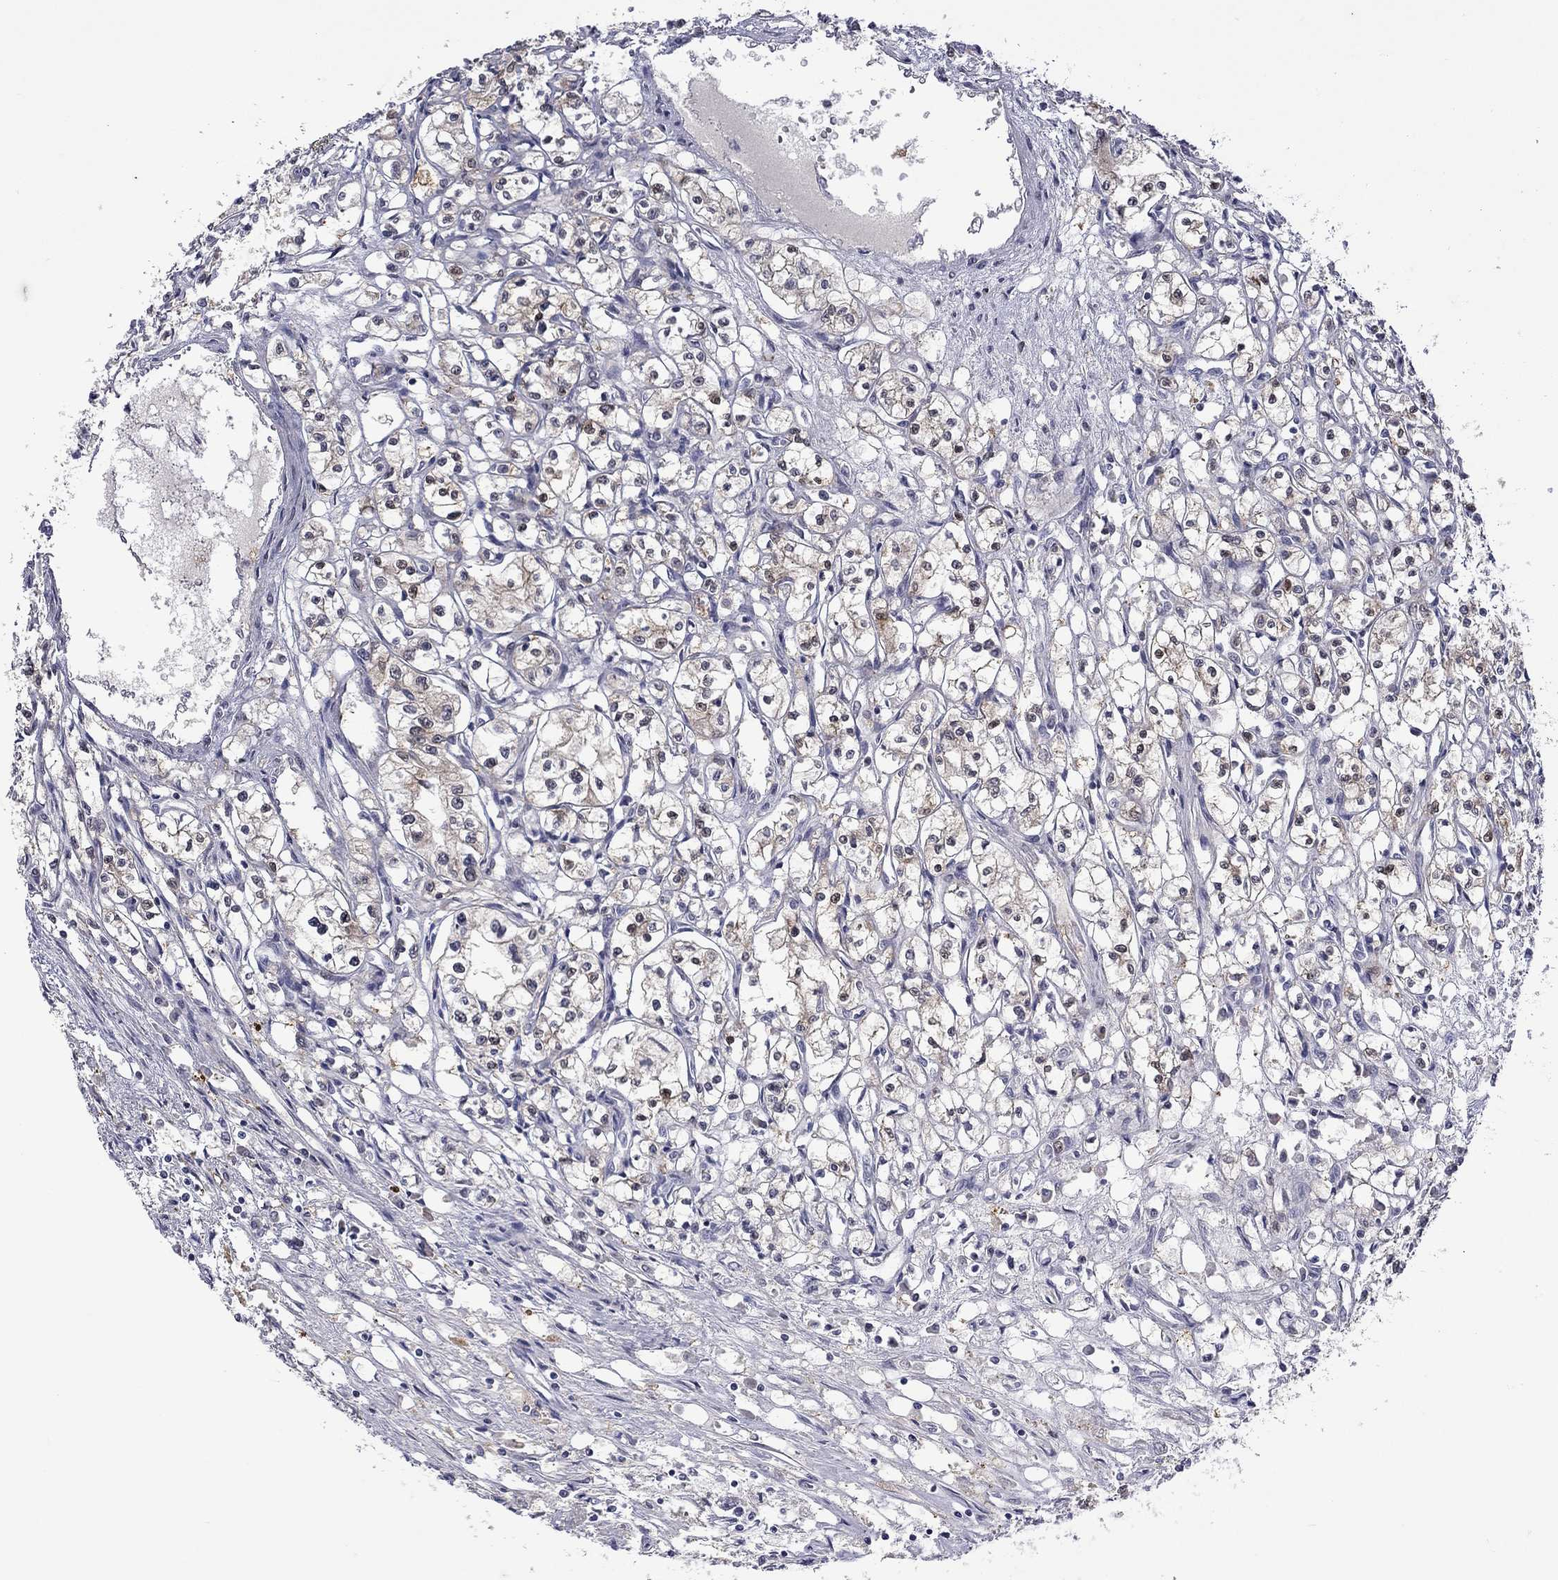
{"staining": {"intensity": "weak", "quantity": "<25%", "location": "cytoplasmic/membranous,nuclear"}, "tissue": "renal cancer", "cell_type": "Tumor cells", "image_type": "cancer", "snomed": [{"axis": "morphology", "description": "Adenocarcinoma, NOS"}, {"axis": "topography", "description": "Kidney"}], "caption": "High power microscopy histopathology image of an IHC image of renal cancer (adenocarcinoma), revealing no significant positivity in tumor cells. Brightfield microscopy of IHC stained with DAB (brown) and hematoxylin (blue), captured at high magnification.", "gene": "CBR1", "patient": {"sex": "male", "age": 56}}